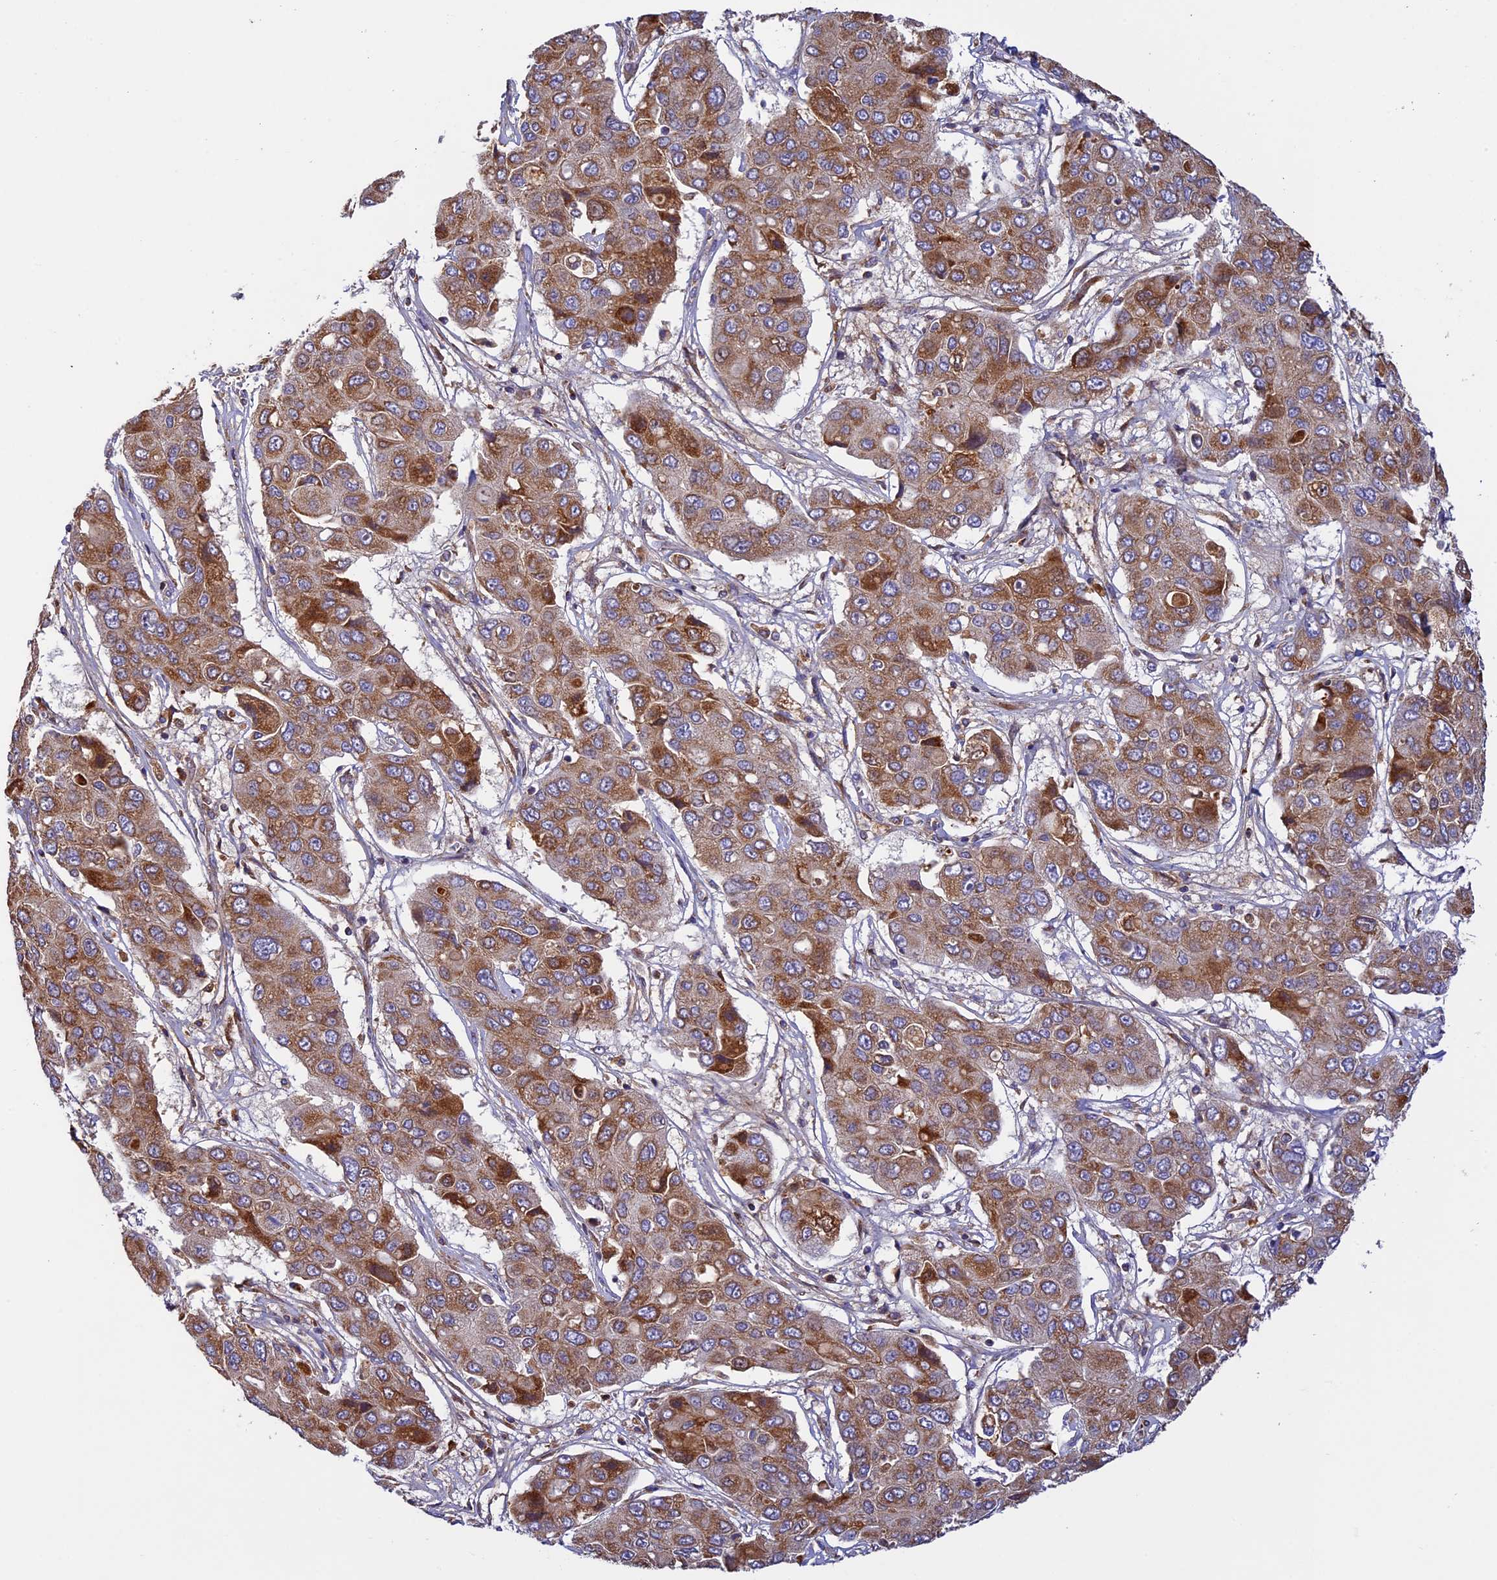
{"staining": {"intensity": "moderate", "quantity": ">75%", "location": "cytoplasmic/membranous"}, "tissue": "liver cancer", "cell_type": "Tumor cells", "image_type": "cancer", "snomed": [{"axis": "morphology", "description": "Cholangiocarcinoma"}, {"axis": "topography", "description": "Liver"}], "caption": "IHC micrograph of liver cholangiocarcinoma stained for a protein (brown), which exhibits medium levels of moderate cytoplasmic/membranous staining in about >75% of tumor cells.", "gene": "OCEL1", "patient": {"sex": "male", "age": 67}}